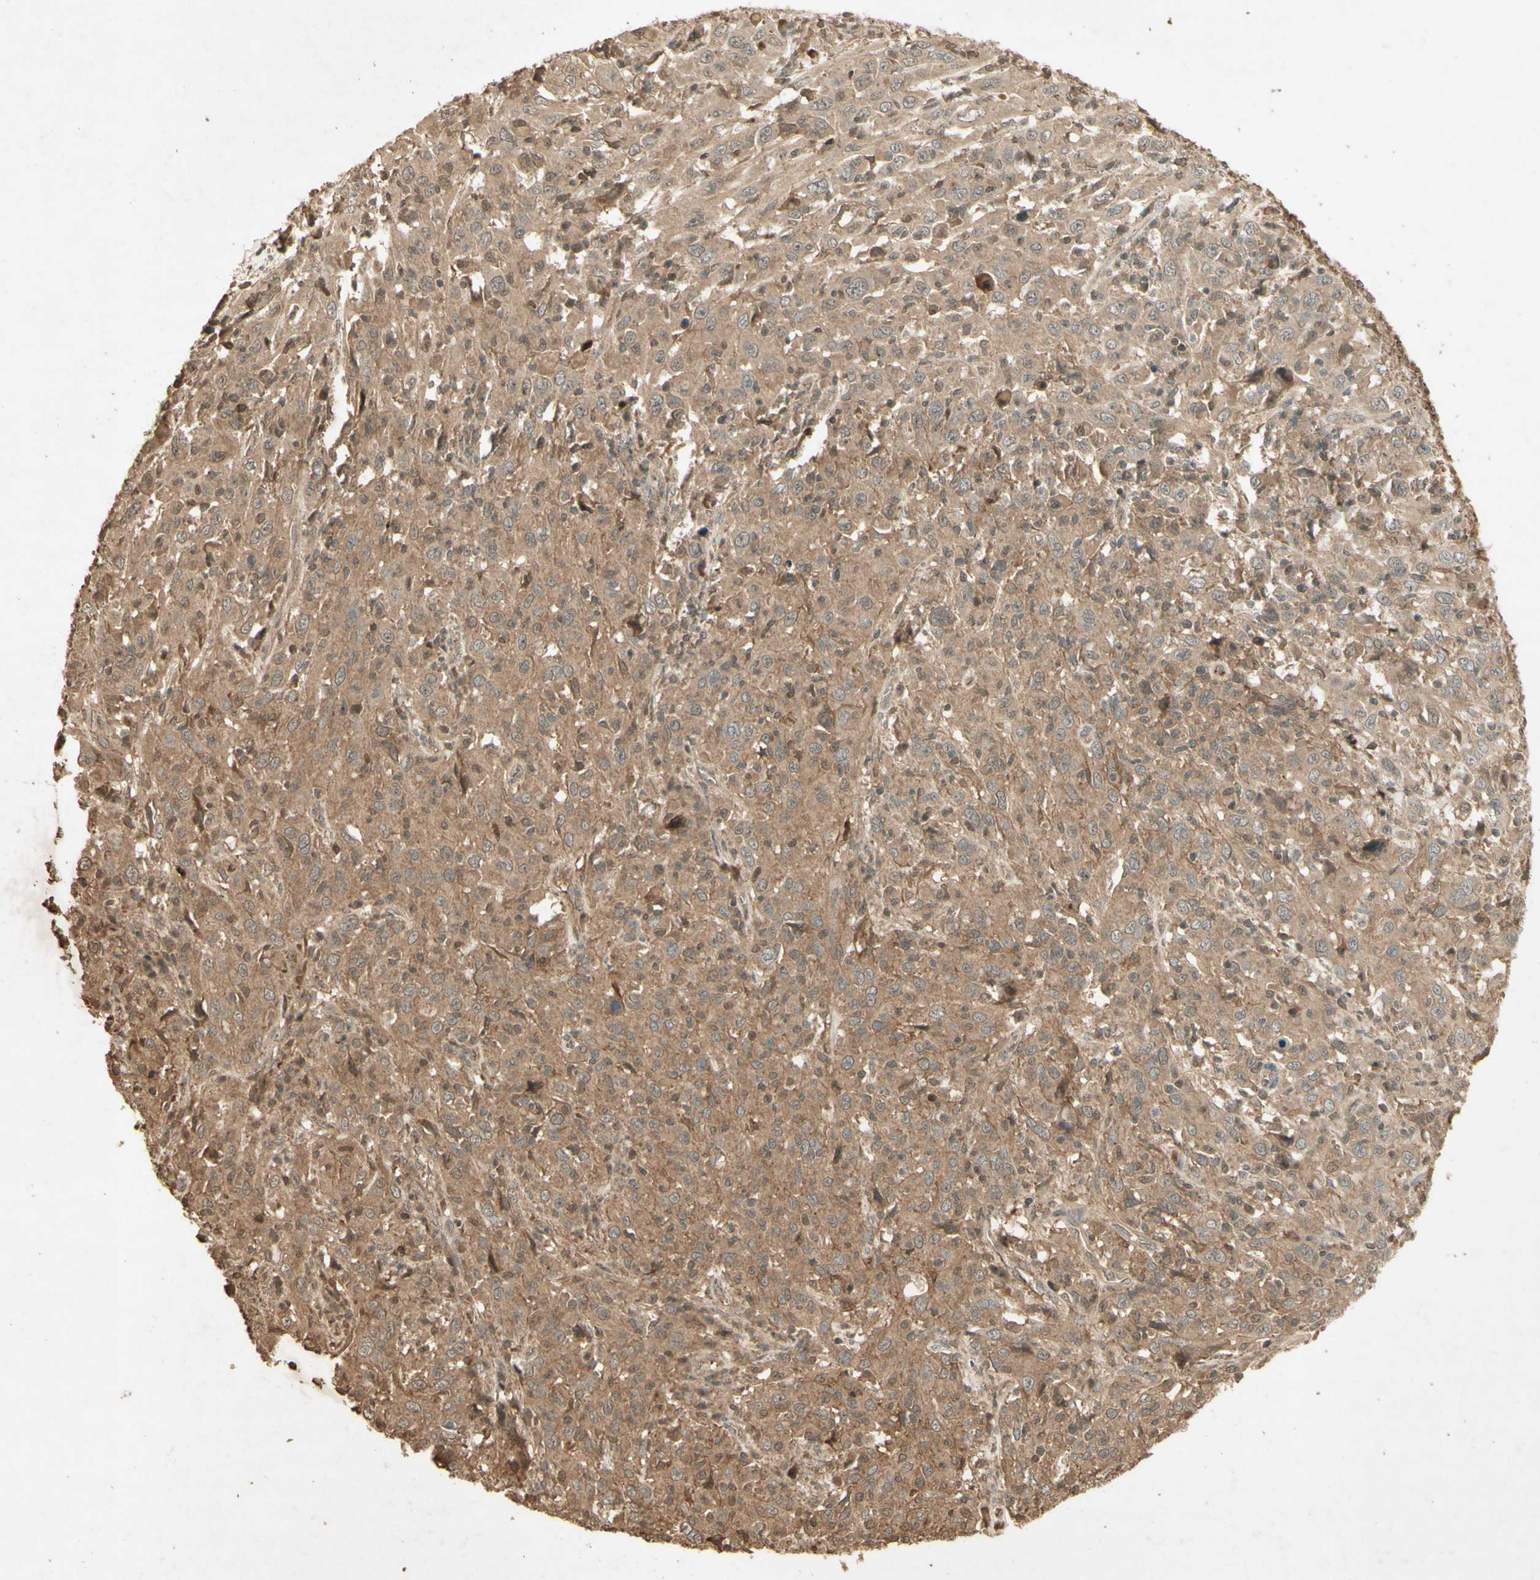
{"staining": {"intensity": "moderate", "quantity": ">75%", "location": "cytoplasmic/membranous"}, "tissue": "cervical cancer", "cell_type": "Tumor cells", "image_type": "cancer", "snomed": [{"axis": "morphology", "description": "Squamous cell carcinoma, NOS"}, {"axis": "topography", "description": "Cervix"}], "caption": "Immunohistochemistry (IHC) staining of cervical cancer (squamous cell carcinoma), which reveals medium levels of moderate cytoplasmic/membranous positivity in about >75% of tumor cells indicating moderate cytoplasmic/membranous protein positivity. The staining was performed using DAB (3,3'-diaminobenzidine) (brown) for protein detection and nuclei were counterstained in hematoxylin (blue).", "gene": "SMAD9", "patient": {"sex": "female", "age": 46}}